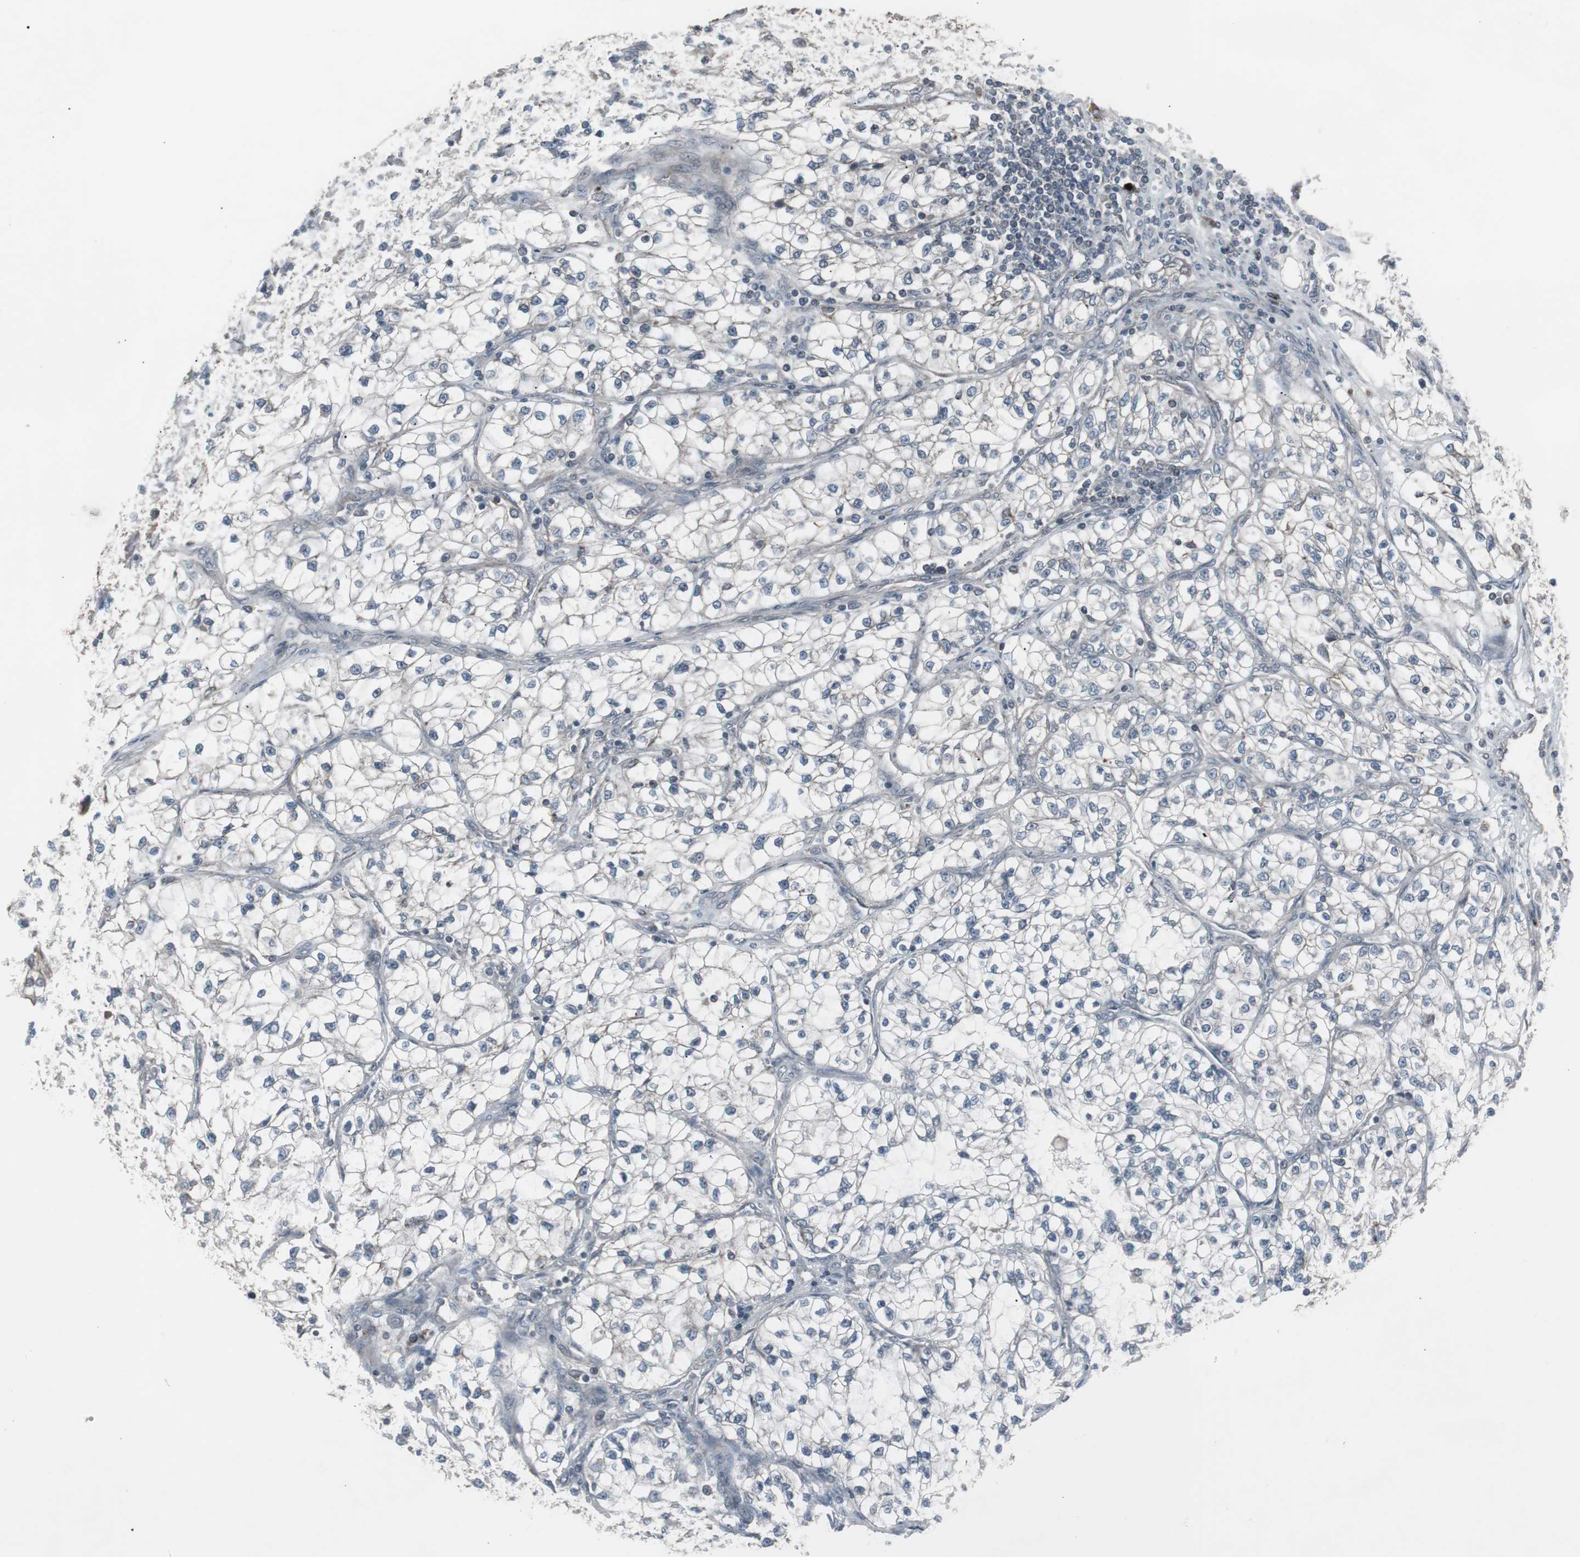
{"staining": {"intensity": "negative", "quantity": "none", "location": "none"}, "tissue": "renal cancer", "cell_type": "Tumor cells", "image_type": "cancer", "snomed": [{"axis": "morphology", "description": "Adenocarcinoma, NOS"}, {"axis": "topography", "description": "Kidney"}], "caption": "Protein analysis of renal cancer shows no significant positivity in tumor cells.", "gene": "SSTR2", "patient": {"sex": "female", "age": 57}}